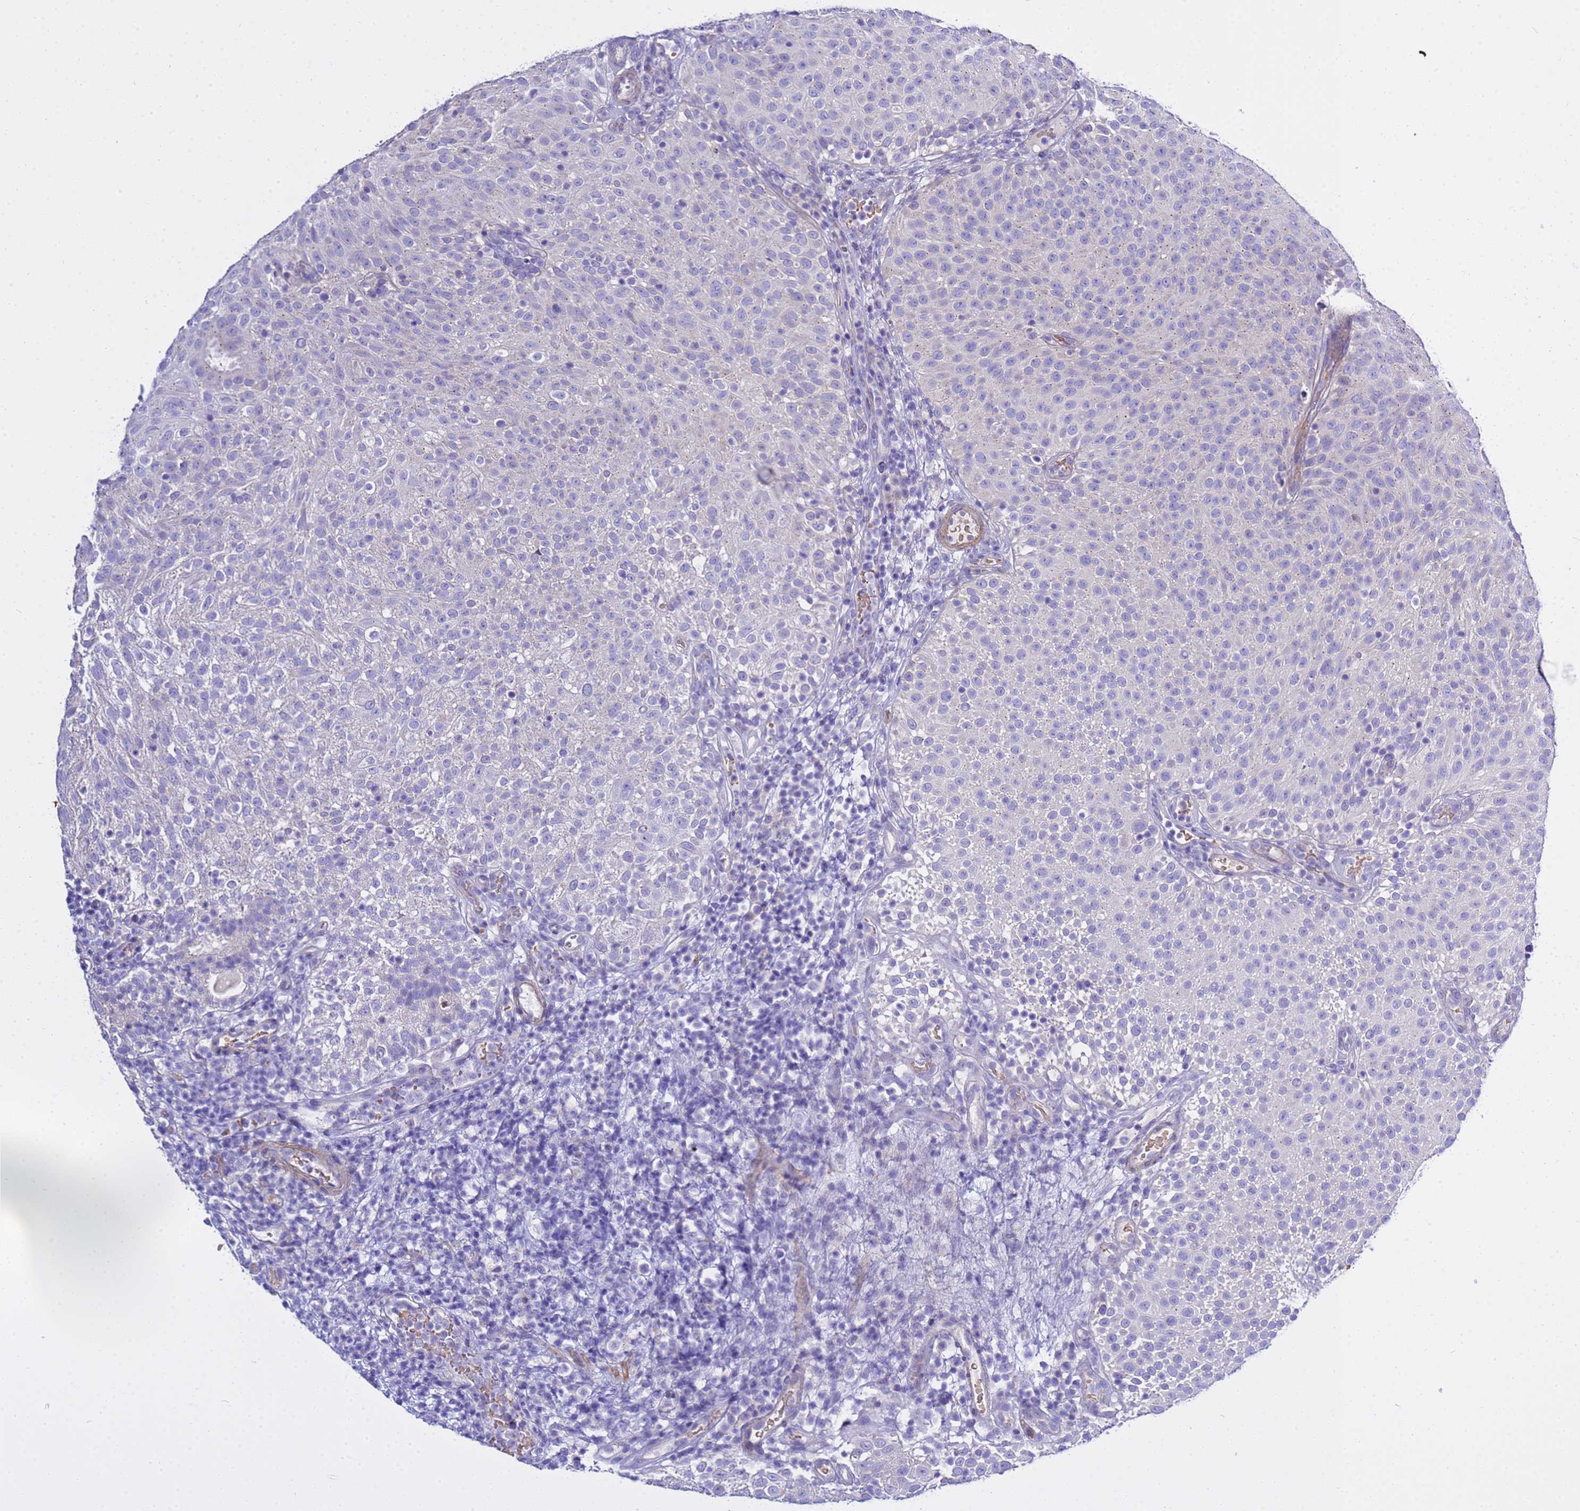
{"staining": {"intensity": "negative", "quantity": "none", "location": "none"}, "tissue": "urothelial cancer", "cell_type": "Tumor cells", "image_type": "cancer", "snomed": [{"axis": "morphology", "description": "Urothelial carcinoma, Low grade"}, {"axis": "topography", "description": "Urinary bladder"}], "caption": "Human low-grade urothelial carcinoma stained for a protein using IHC demonstrates no staining in tumor cells.", "gene": "USP18", "patient": {"sex": "male", "age": 78}}